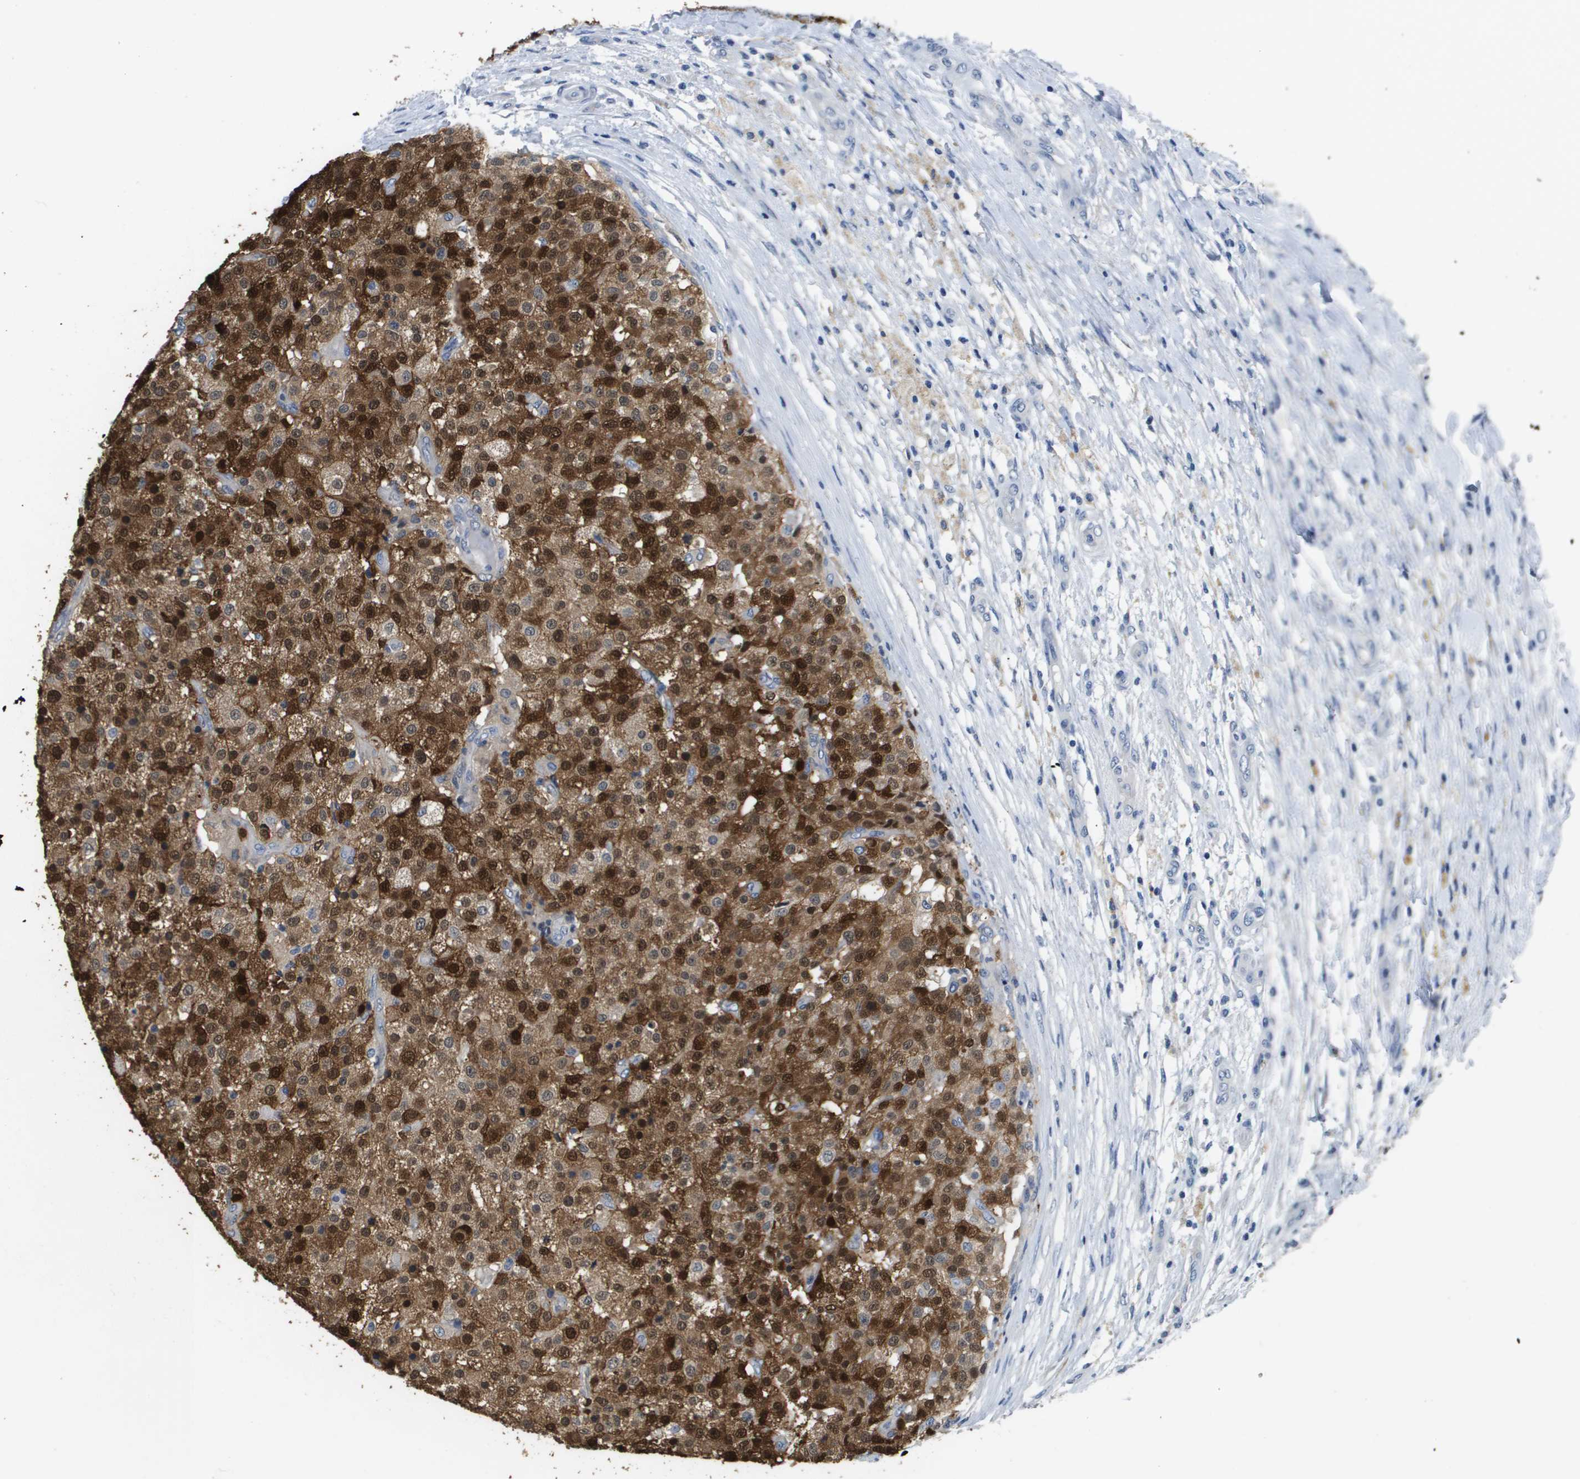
{"staining": {"intensity": "strong", "quantity": ">75%", "location": "cytoplasmic/membranous,nuclear"}, "tissue": "testis cancer", "cell_type": "Tumor cells", "image_type": "cancer", "snomed": [{"axis": "morphology", "description": "Seminoma, NOS"}, {"axis": "topography", "description": "Testis"}], "caption": "Immunohistochemical staining of testis cancer (seminoma) exhibits strong cytoplasmic/membranous and nuclear protein expression in approximately >75% of tumor cells.", "gene": "MT3", "patient": {"sex": "male", "age": 59}}